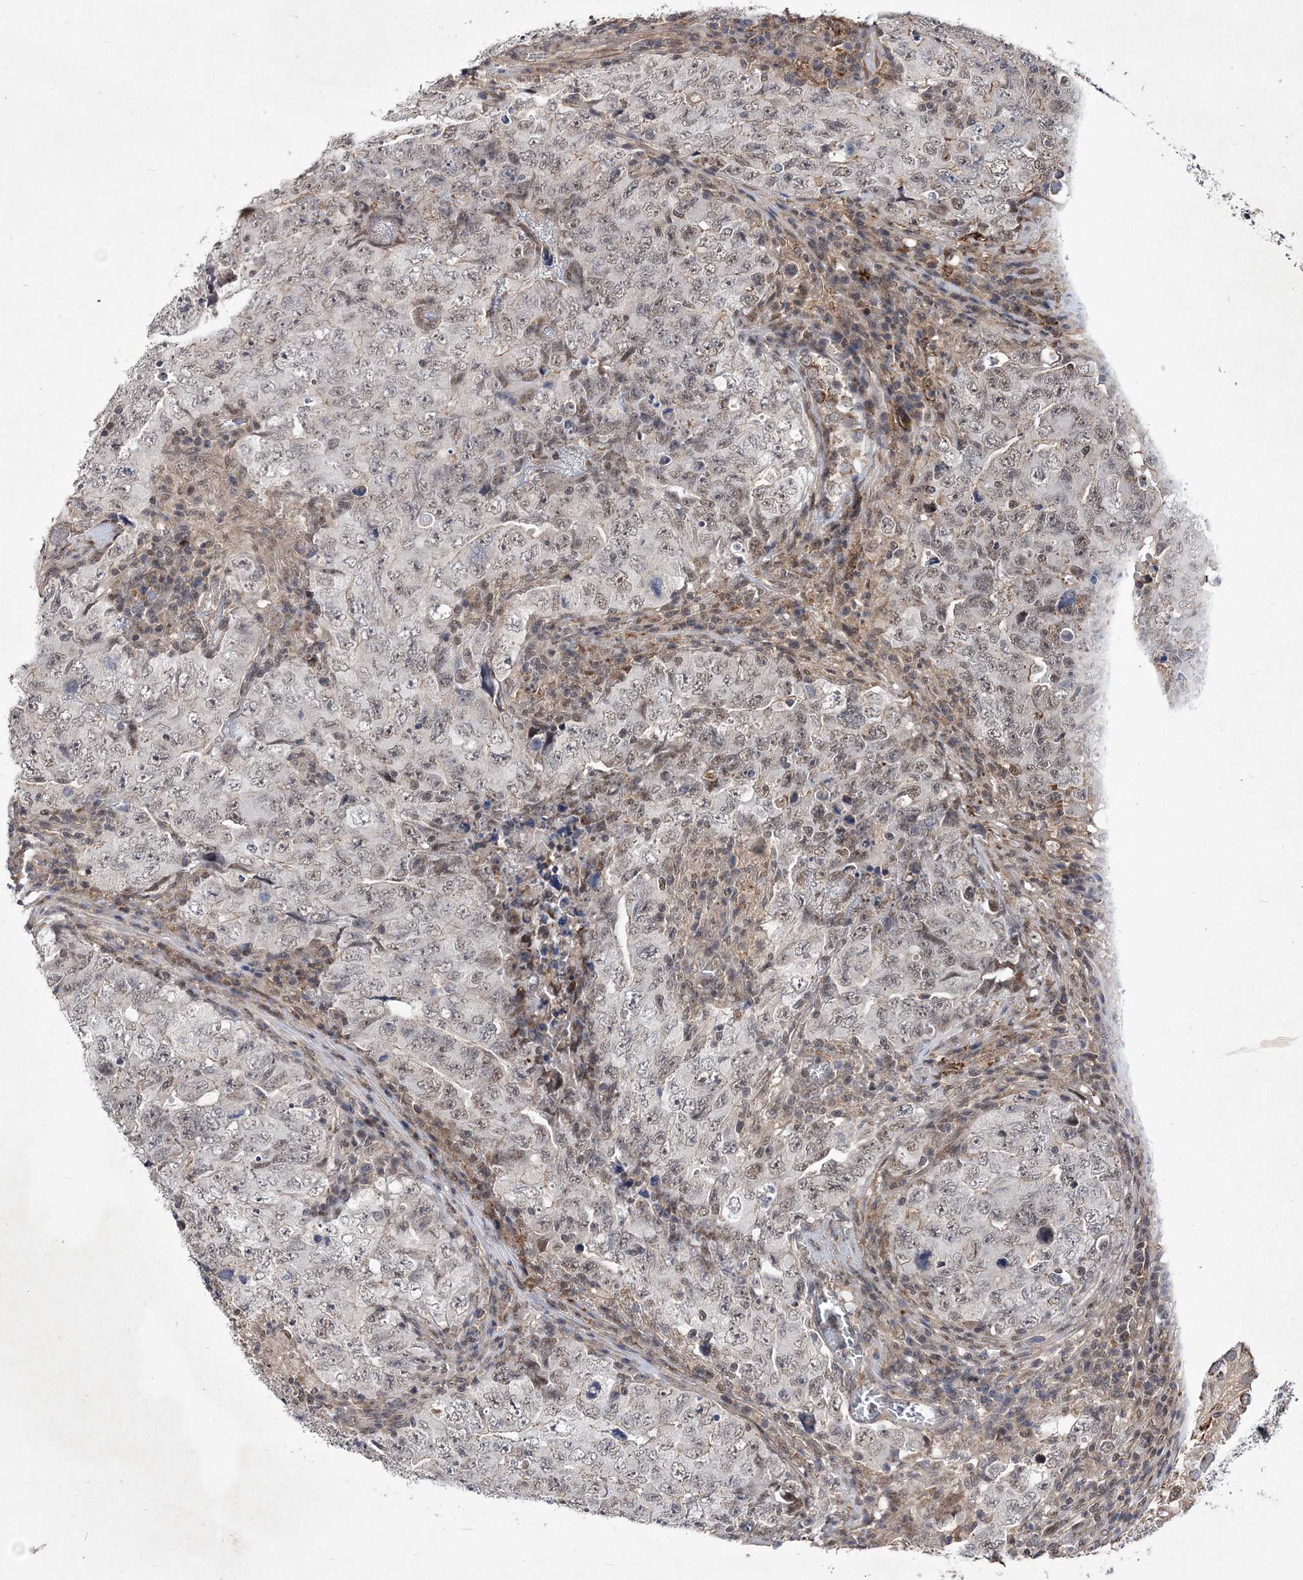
{"staining": {"intensity": "weak", "quantity": ">75%", "location": "nuclear"}, "tissue": "testis cancer", "cell_type": "Tumor cells", "image_type": "cancer", "snomed": [{"axis": "morphology", "description": "Carcinoma, Embryonal, NOS"}, {"axis": "topography", "description": "Testis"}], "caption": "Tumor cells reveal weak nuclear staining in about >75% of cells in testis embryonal carcinoma.", "gene": "BOD1L1", "patient": {"sex": "male", "age": 26}}